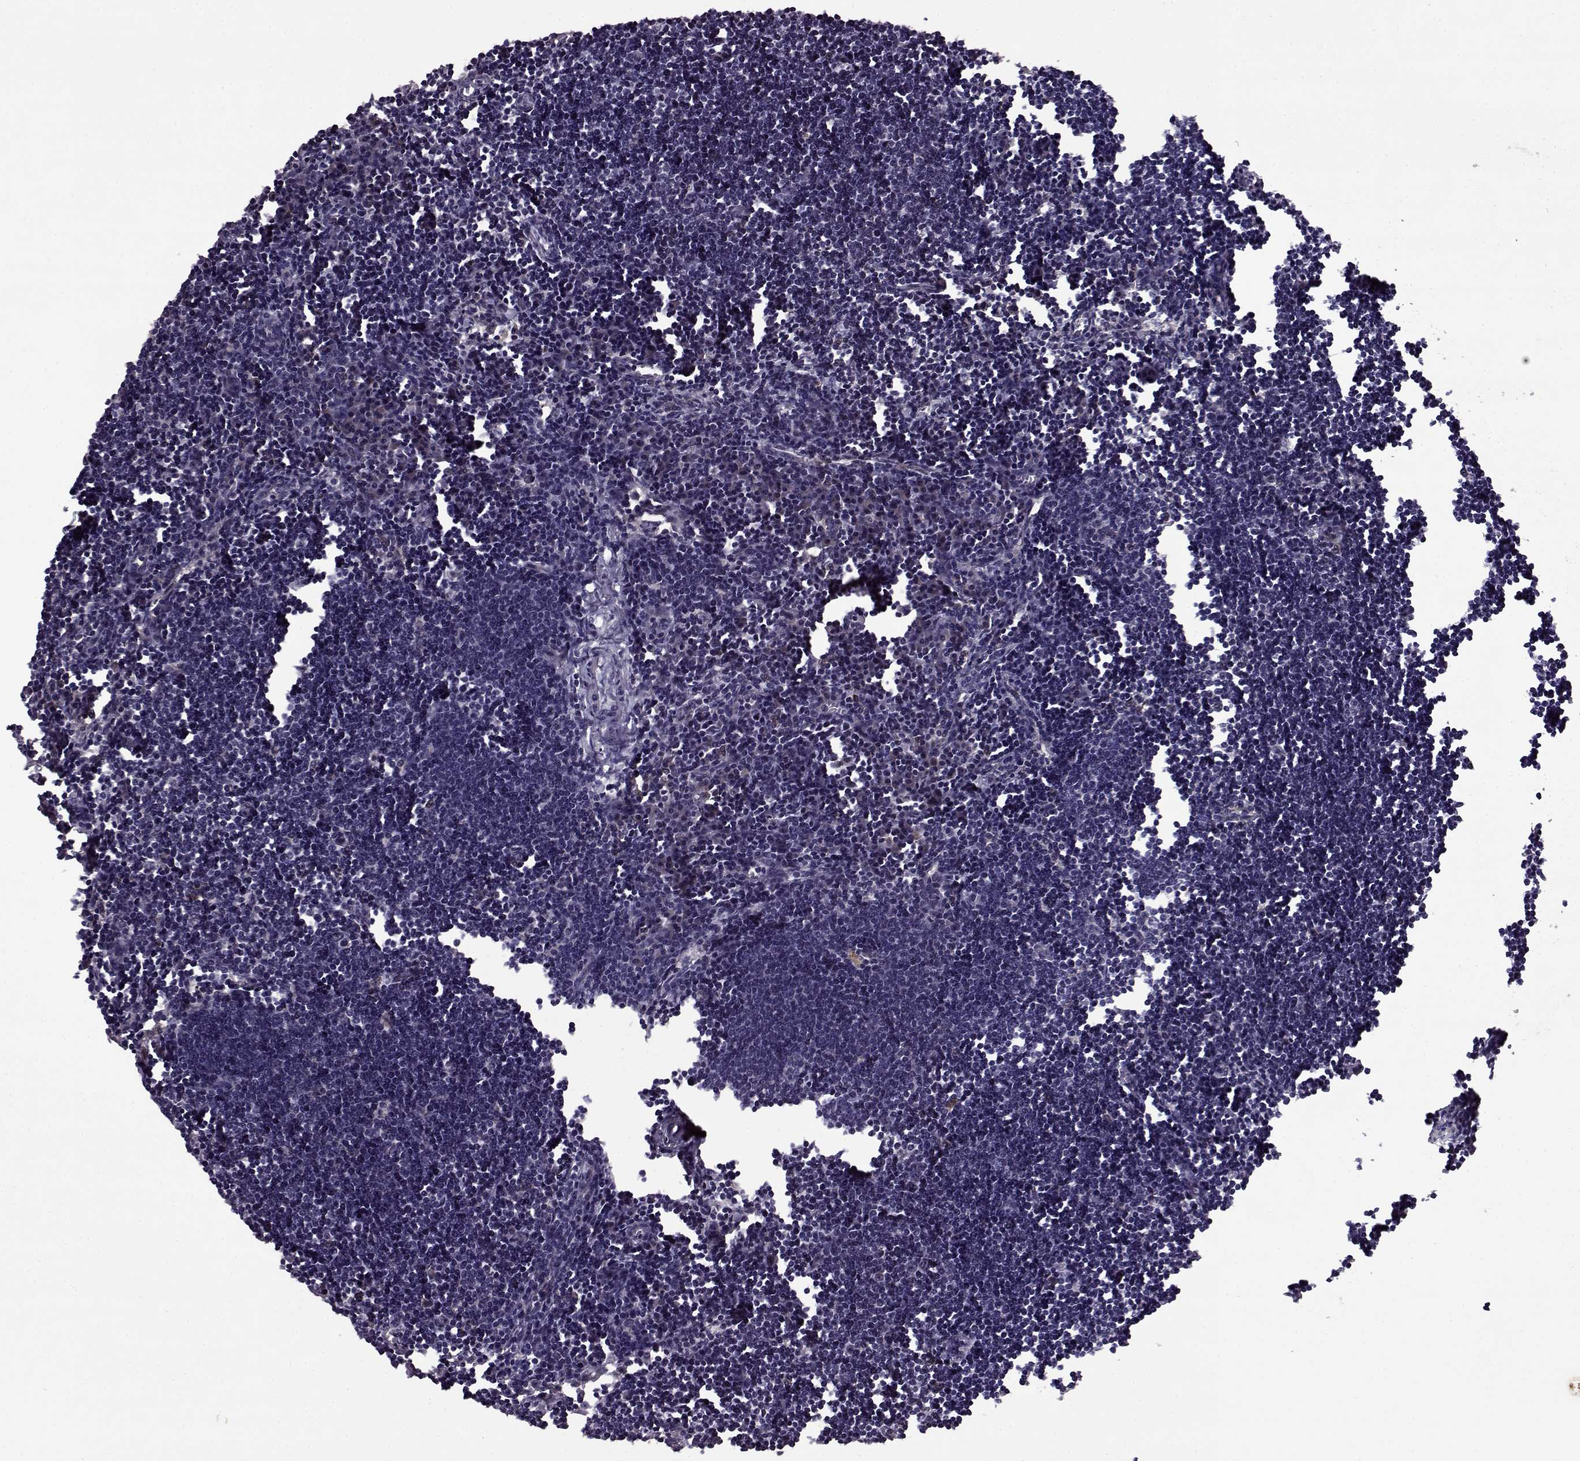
{"staining": {"intensity": "negative", "quantity": "none", "location": "none"}, "tissue": "lymph node", "cell_type": "Germinal center cells", "image_type": "normal", "snomed": [{"axis": "morphology", "description": "Normal tissue, NOS"}, {"axis": "topography", "description": "Lymph node"}], "caption": "An IHC histopathology image of normal lymph node is shown. There is no staining in germinal center cells of lymph node. (IHC, brightfield microscopy, high magnification).", "gene": "MAIP1", "patient": {"sex": "male", "age": 55}}